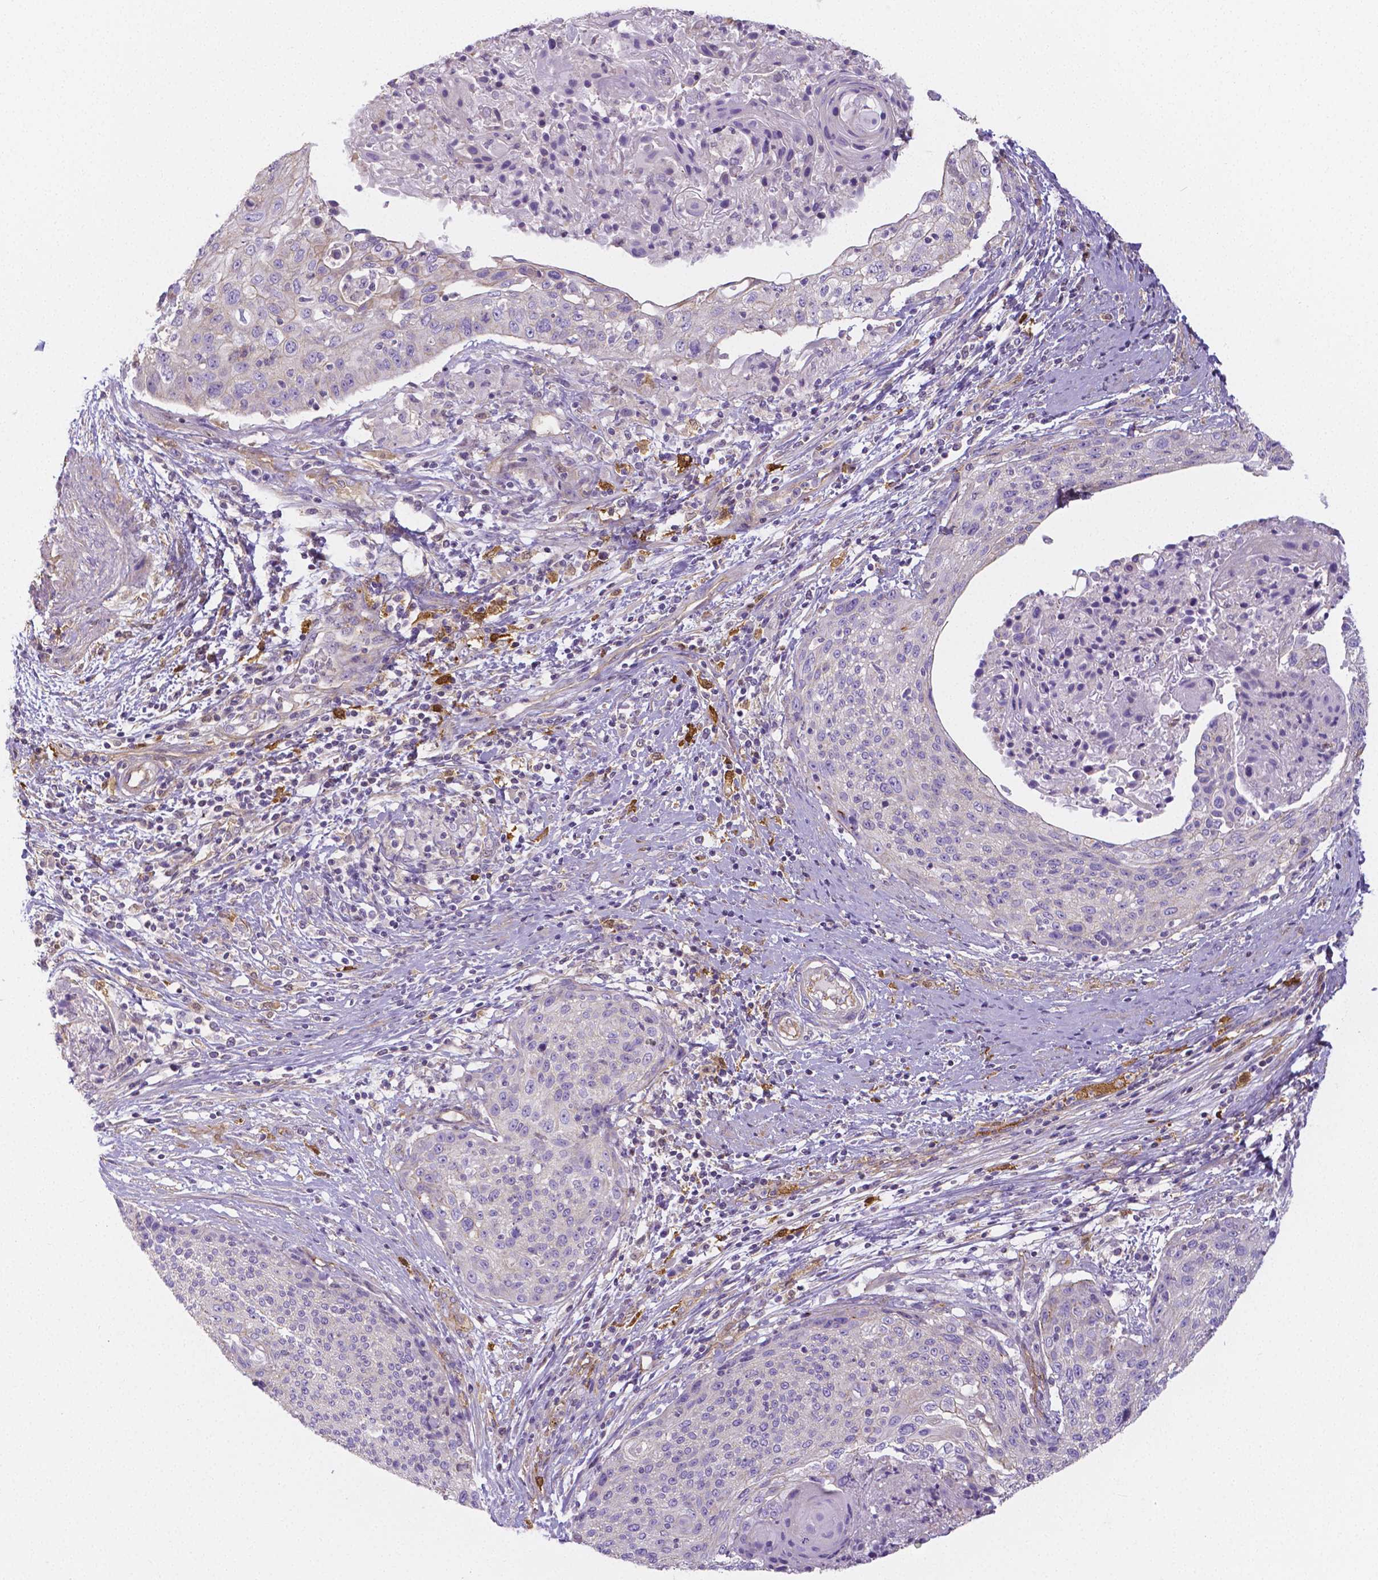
{"staining": {"intensity": "negative", "quantity": "none", "location": "none"}, "tissue": "cervical cancer", "cell_type": "Tumor cells", "image_type": "cancer", "snomed": [{"axis": "morphology", "description": "Squamous cell carcinoma, NOS"}, {"axis": "topography", "description": "Cervix"}], "caption": "There is no significant staining in tumor cells of cervical squamous cell carcinoma.", "gene": "CRMP1", "patient": {"sex": "female", "age": 31}}